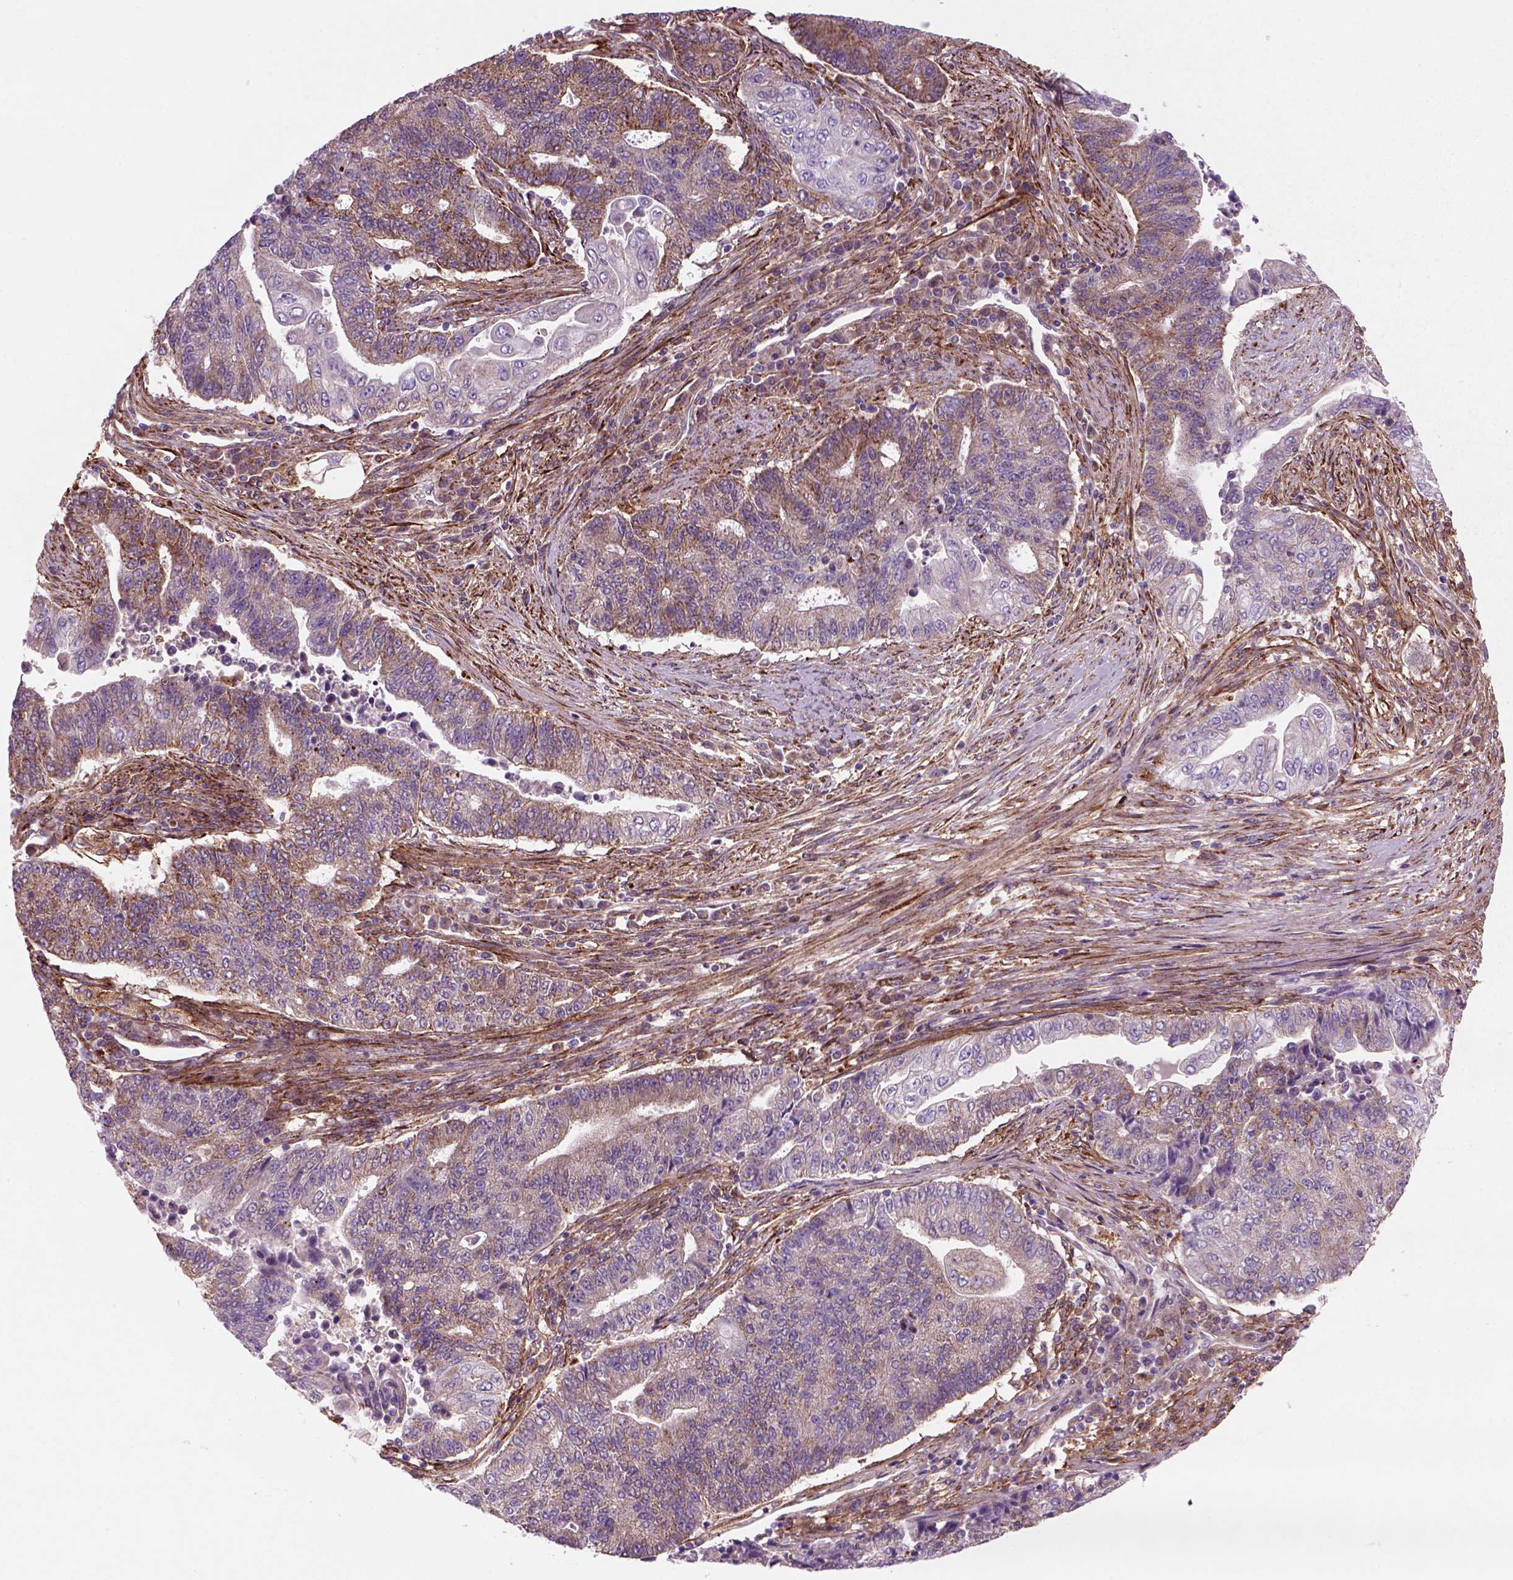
{"staining": {"intensity": "moderate", "quantity": "25%-75%", "location": "cytoplasmic/membranous"}, "tissue": "endometrial cancer", "cell_type": "Tumor cells", "image_type": "cancer", "snomed": [{"axis": "morphology", "description": "Adenocarcinoma, NOS"}, {"axis": "topography", "description": "Uterus"}, {"axis": "topography", "description": "Endometrium"}], "caption": "The immunohistochemical stain highlights moderate cytoplasmic/membranous positivity in tumor cells of endometrial cancer (adenocarcinoma) tissue.", "gene": "MARCKS", "patient": {"sex": "female", "age": 54}}